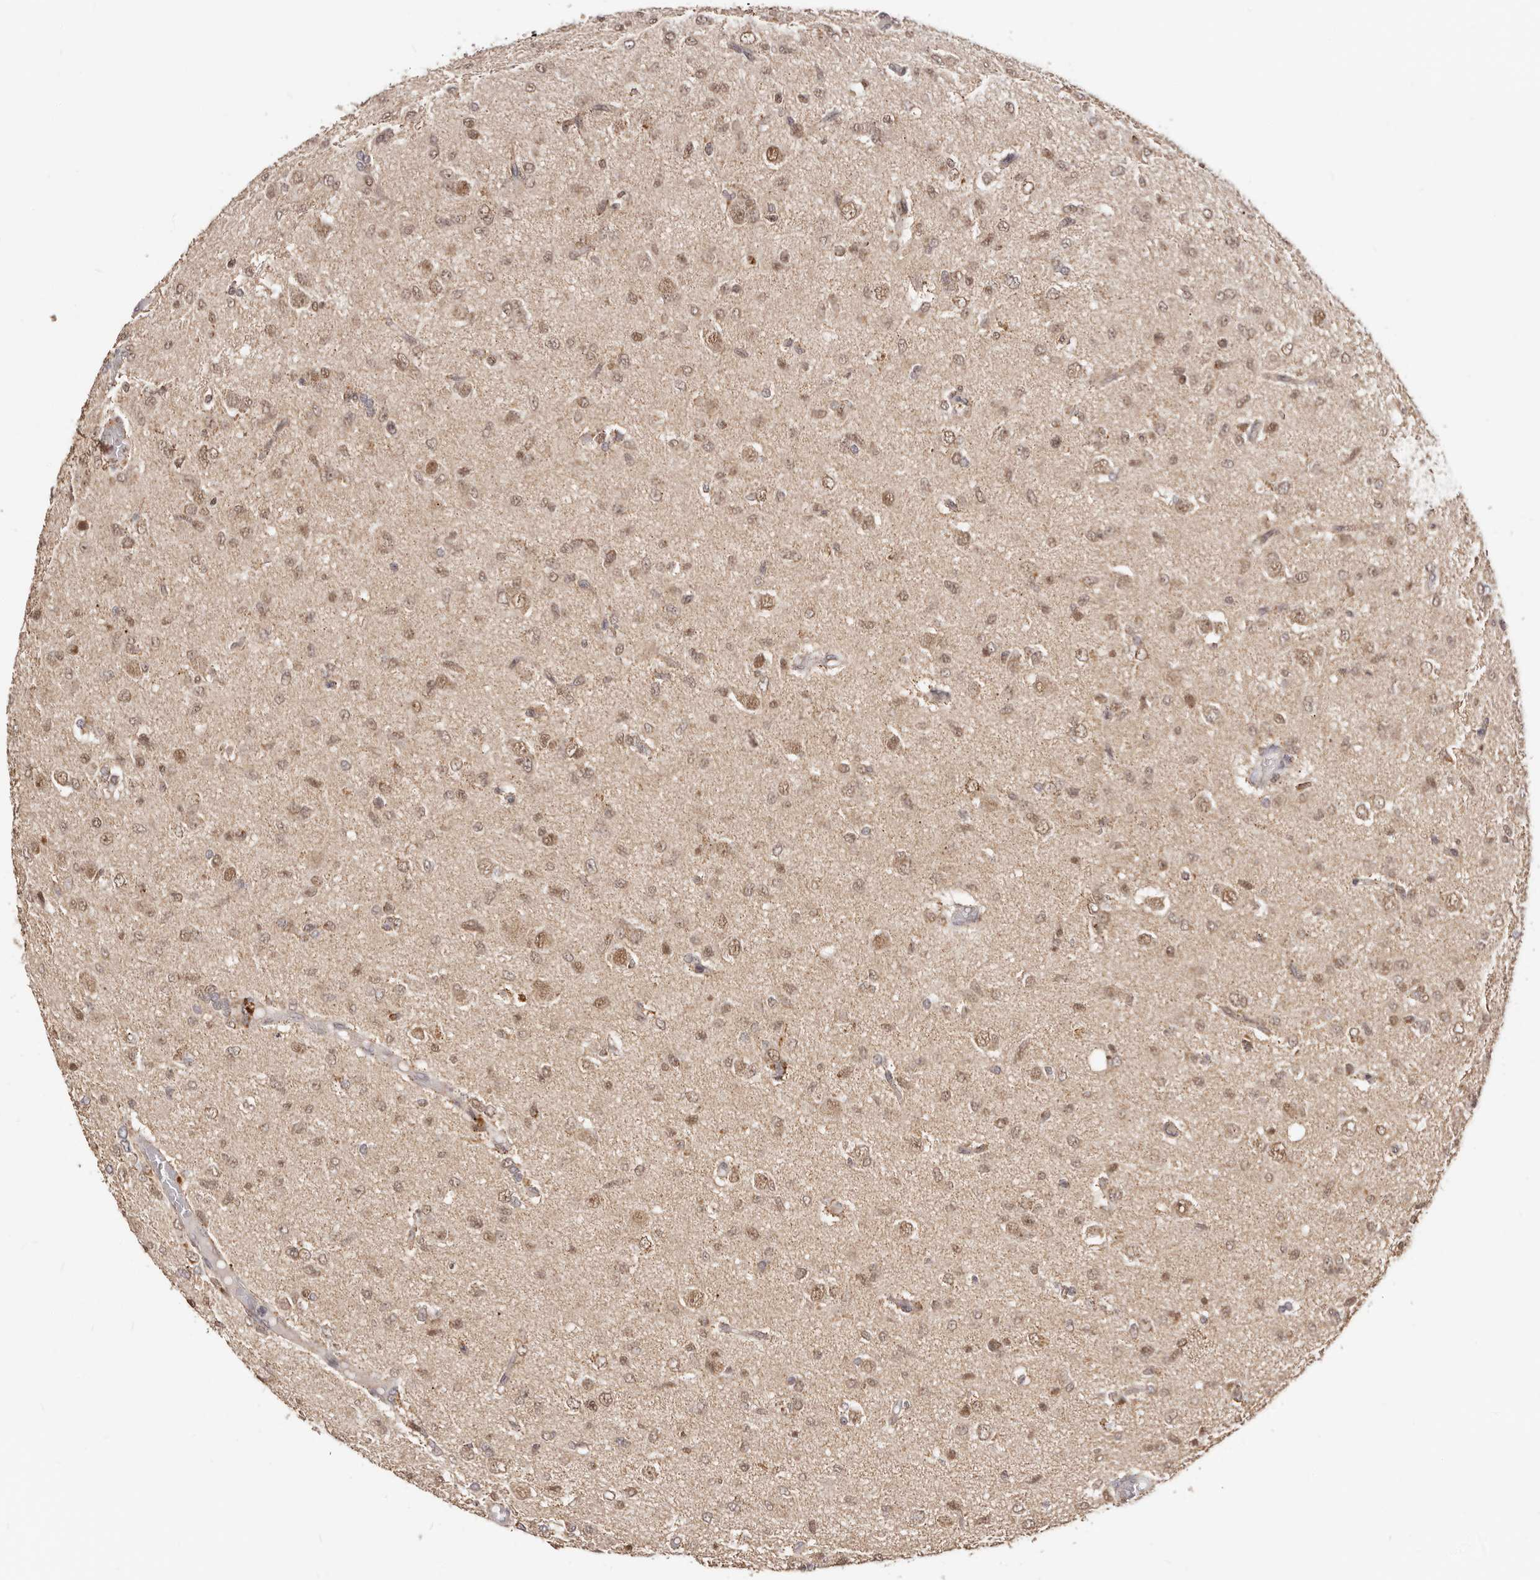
{"staining": {"intensity": "moderate", "quantity": ">75%", "location": "cytoplasmic/membranous,nuclear"}, "tissue": "glioma", "cell_type": "Tumor cells", "image_type": "cancer", "snomed": [{"axis": "morphology", "description": "Glioma, malignant, High grade"}, {"axis": "topography", "description": "Brain"}], "caption": "The histopathology image exhibits immunohistochemical staining of glioma. There is moderate cytoplasmic/membranous and nuclear positivity is identified in about >75% of tumor cells. Nuclei are stained in blue.", "gene": "SEC14L1", "patient": {"sex": "female", "age": 59}}